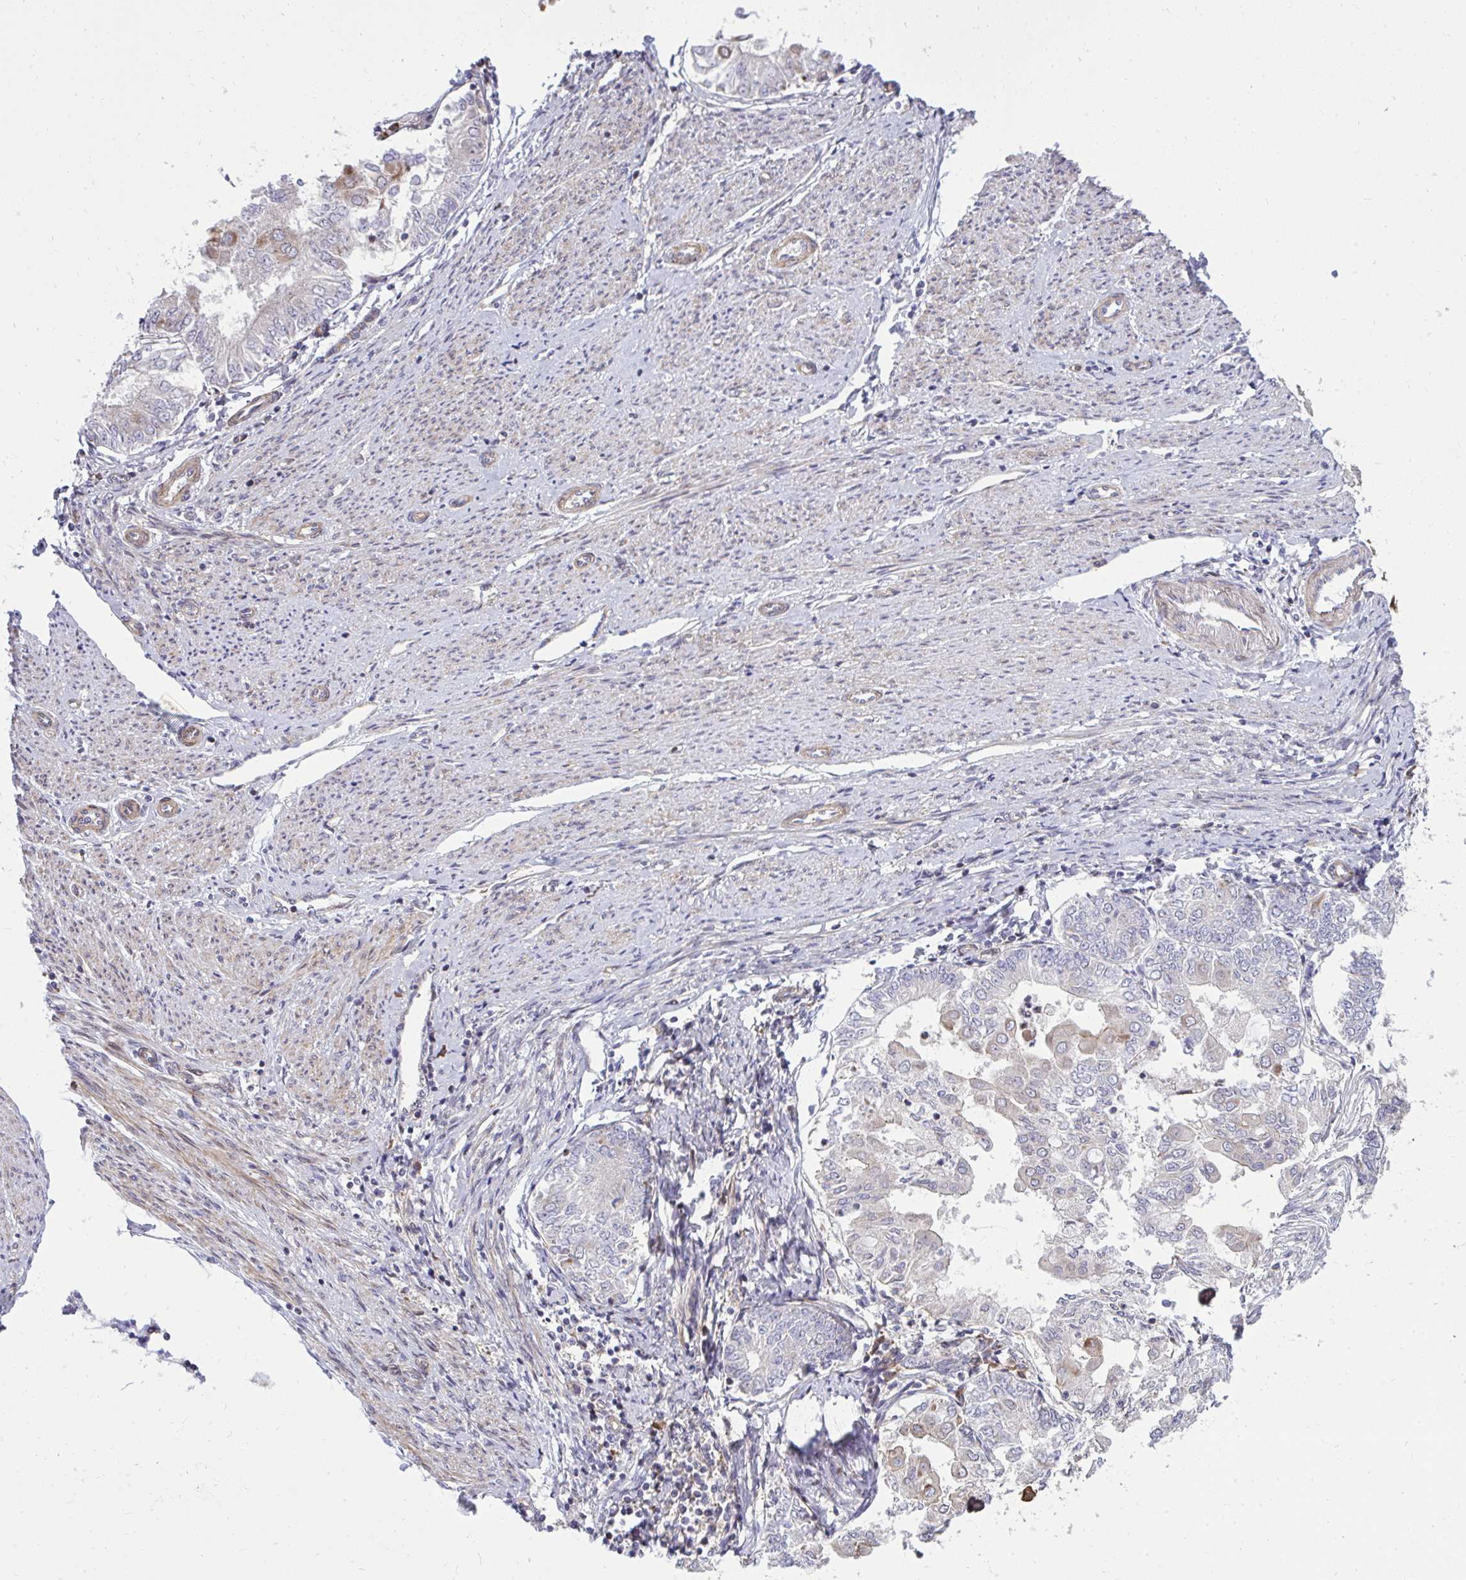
{"staining": {"intensity": "negative", "quantity": "none", "location": "none"}, "tissue": "endometrial cancer", "cell_type": "Tumor cells", "image_type": "cancer", "snomed": [{"axis": "morphology", "description": "Adenocarcinoma, NOS"}, {"axis": "topography", "description": "Endometrium"}], "caption": "Immunohistochemistry photomicrograph of neoplastic tissue: endometrial cancer stained with DAB displays no significant protein staining in tumor cells.", "gene": "ZSCAN9", "patient": {"sex": "female", "age": 68}}